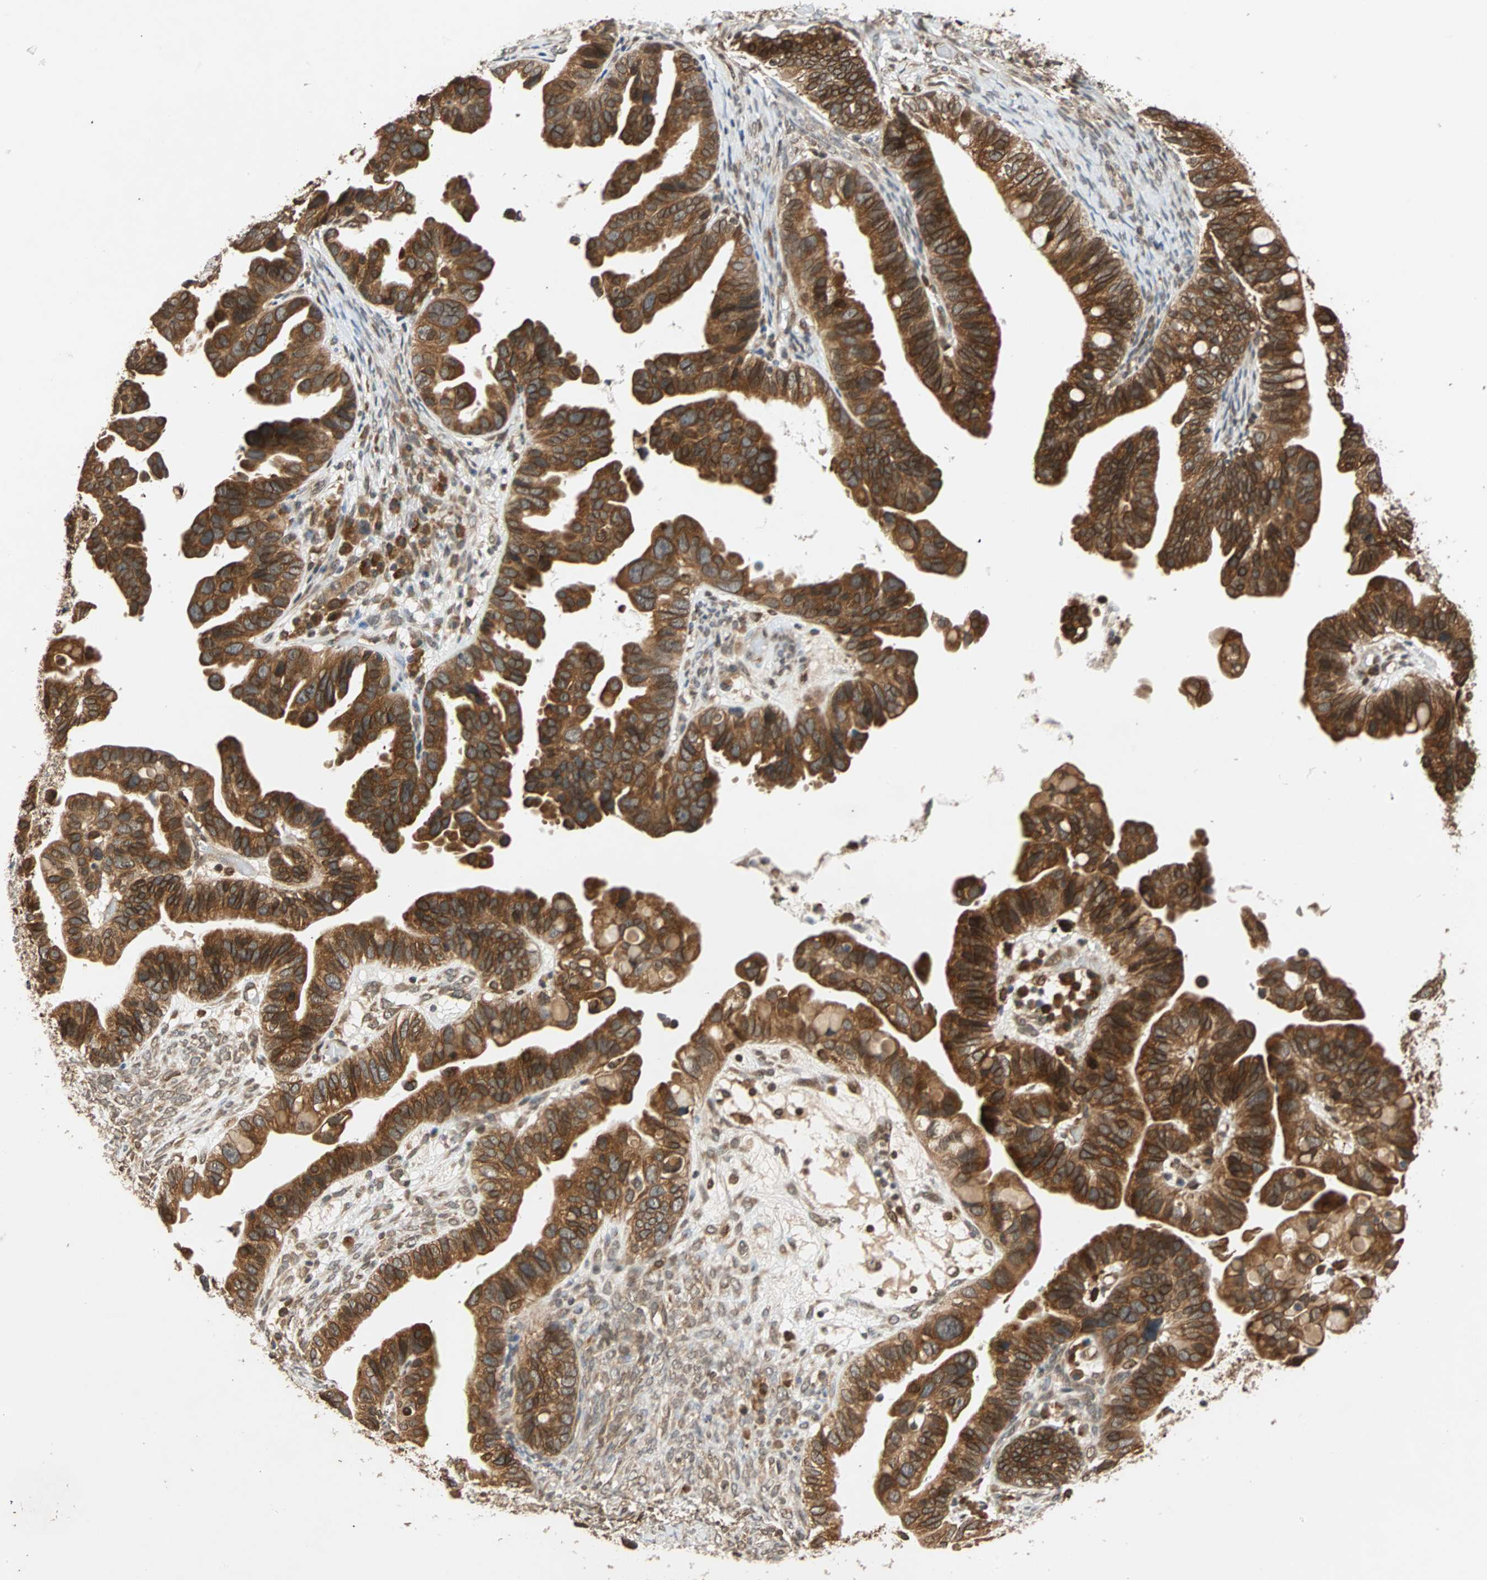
{"staining": {"intensity": "strong", "quantity": ">75%", "location": "cytoplasmic/membranous"}, "tissue": "ovarian cancer", "cell_type": "Tumor cells", "image_type": "cancer", "snomed": [{"axis": "morphology", "description": "Cystadenocarcinoma, serous, NOS"}, {"axis": "topography", "description": "Ovary"}], "caption": "A high-resolution photomicrograph shows immunohistochemistry (IHC) staining of serous cystadenocarcinoma (ovarian), which reveals strong cytoplasmic/membranous staining in approximately >75% of tumor cells.", "gene": "AUP1", "patient": {"sex": "female", "age": 56}}